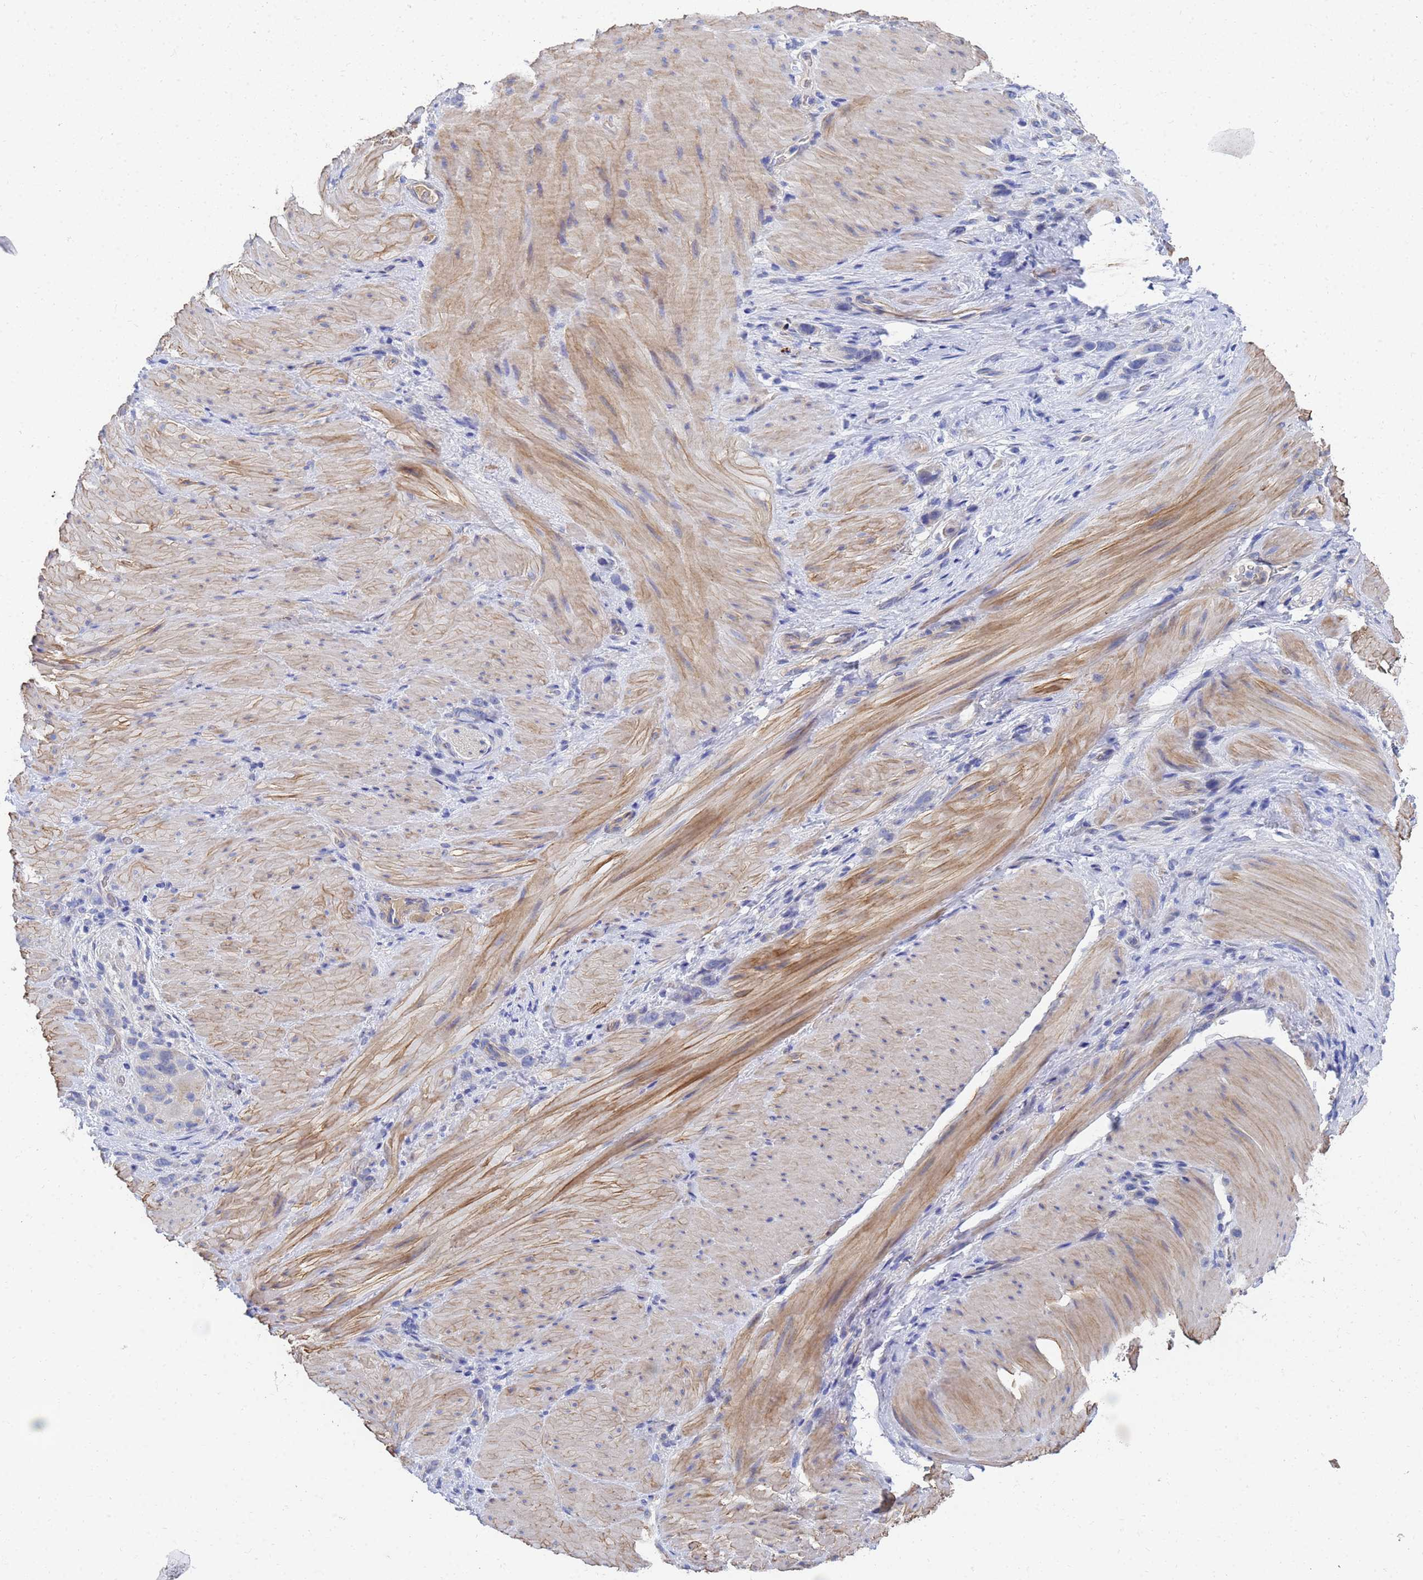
{"staining": {"intensity": "negative", "quantity": "none", "location": "none"}, "tissue": "stomach cancer", "cell_type": "Tumor cells", "image_type": "cancer", "snomed": [{"axis": "morphology", "description": "Adenocarcinoma, NOS"}, {"axis": "topography", "description": "Stomach"}], "caption": "High magnification brightfield microscopy of adenocarcinoma (stomach) stained with DAB (brown) and counterstained with hematoxylin (blue): tumor cells show no significant staining.", "gene": "LBX2", "patient": {"sex": "female", "age": 65}}